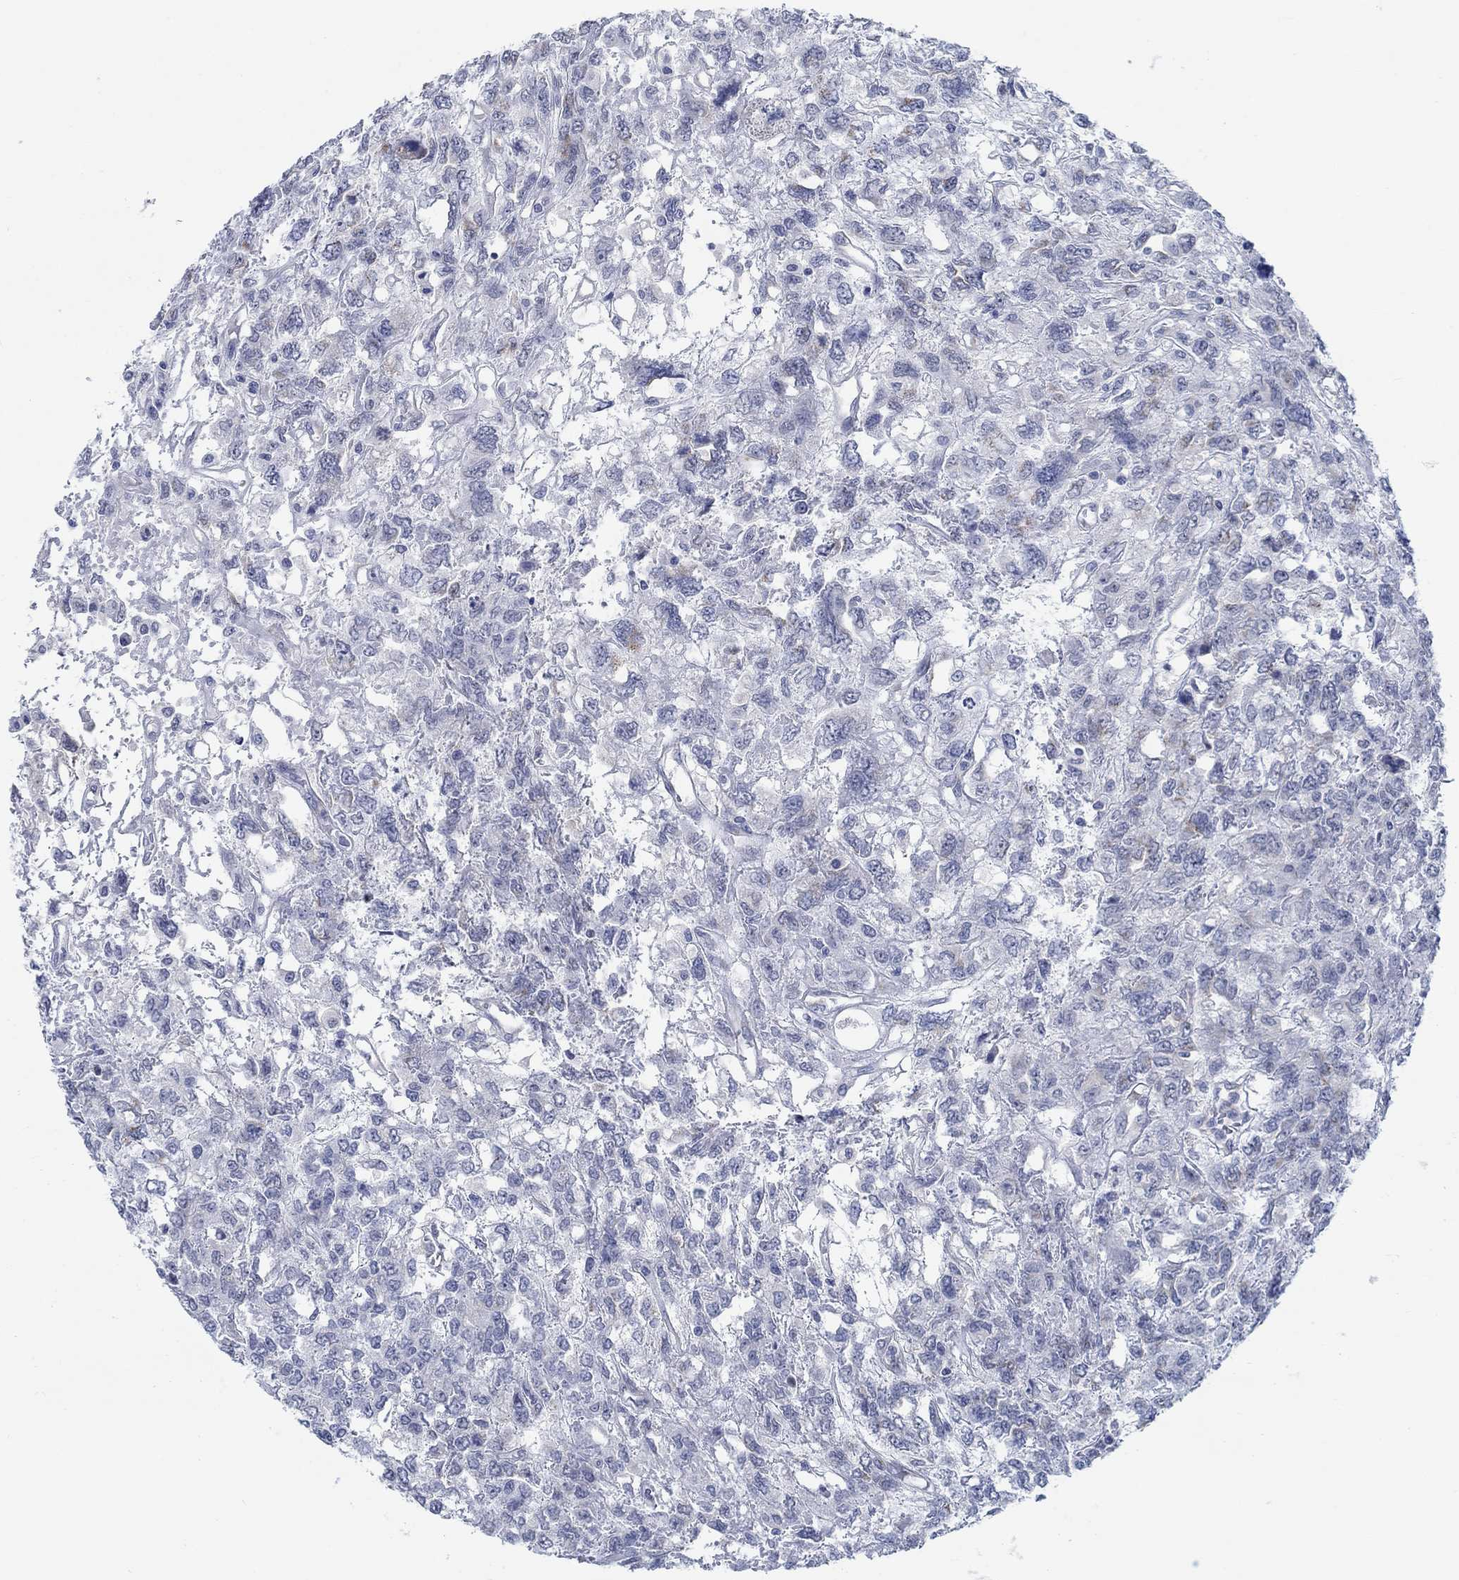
{"staining": {"intensity": "negative", "quantity": "none", "location": "none"}, "tissue": "testis cancer", "cell_type": "Tumor cells", "image_type": "cancer", "snomed": [{"axis": "morphology", "description": "Seminoma, NOS"}, {"axis": "topography", "description": "Testis"}], "caption": "DAB immunohistochemical staining of human seminoma (testis) displays no significant positivity in tumor cells.", "gene": "TEKT4", "patient": {"sex": "male", "age": 52}}